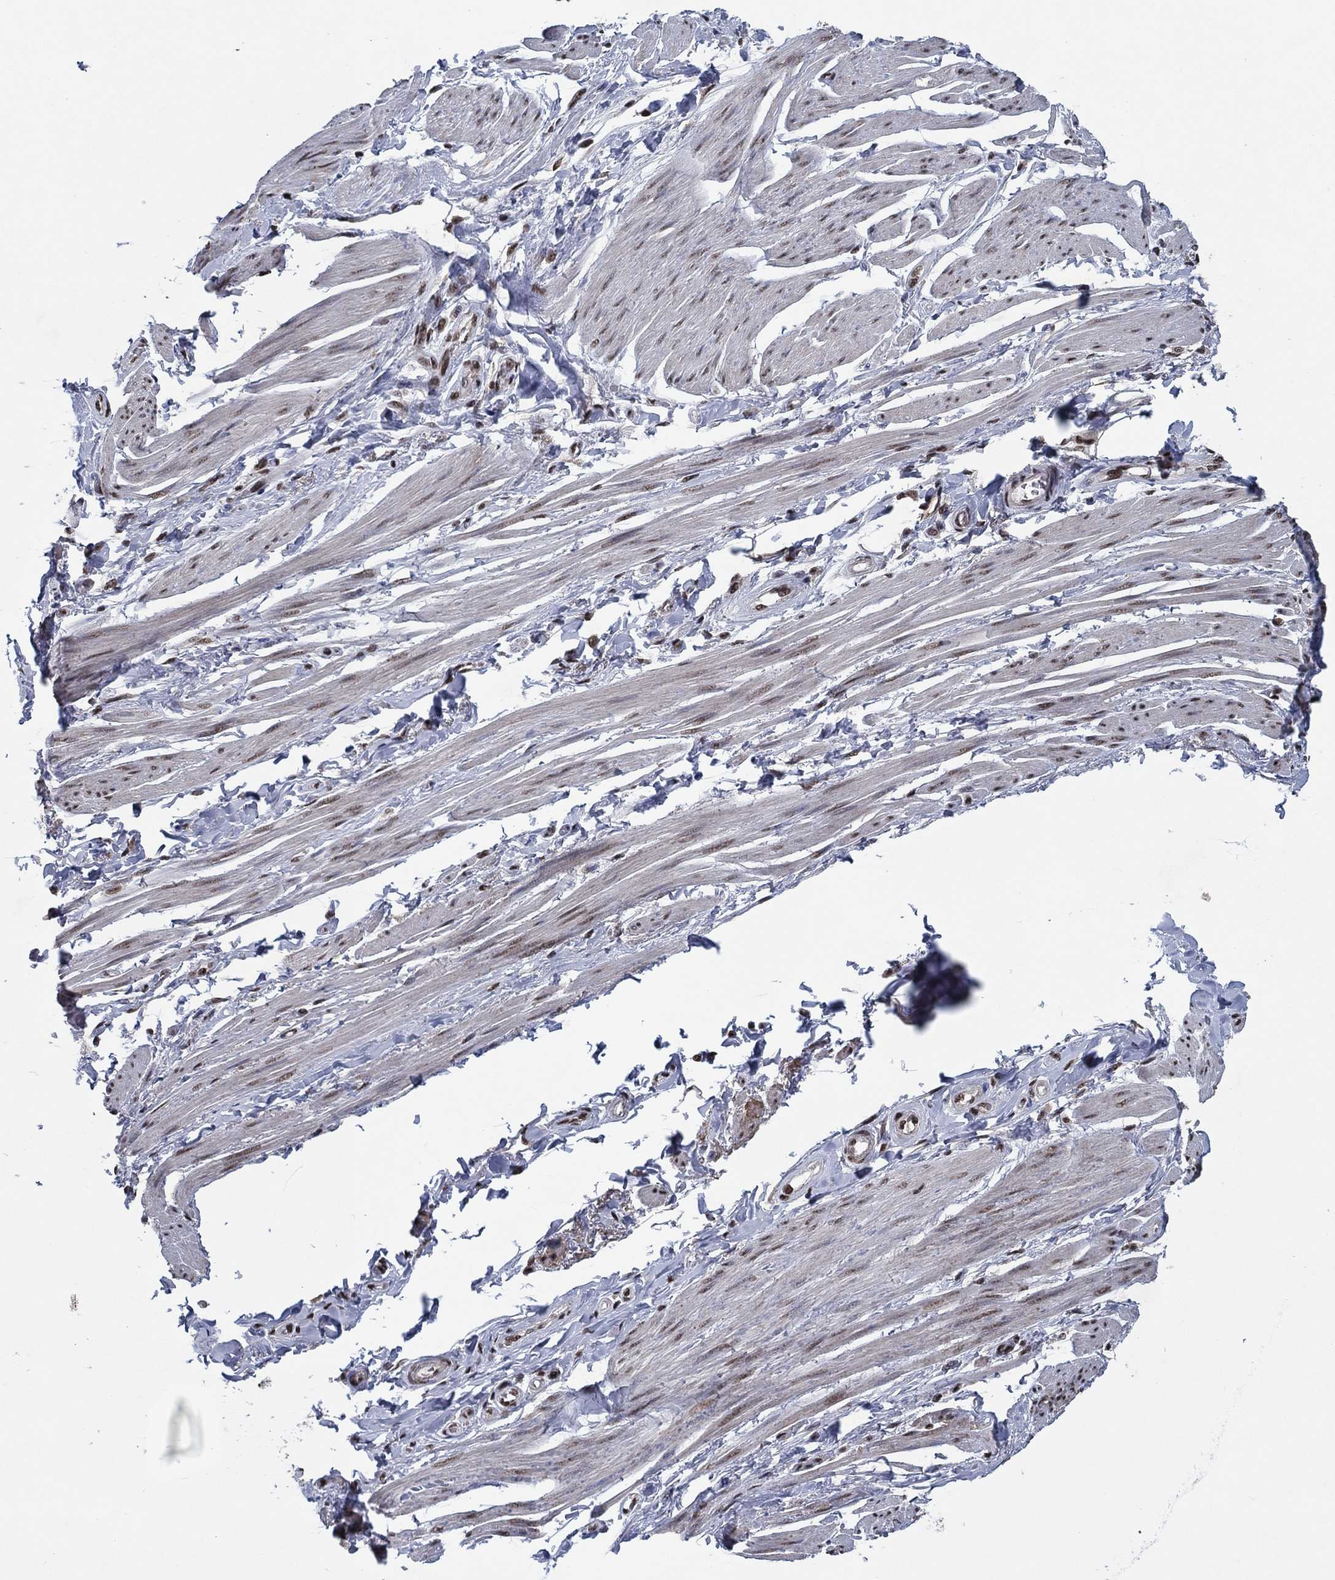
{"staining": {"intensity": "moderate", "quantity": "25%-75%", "location": "nuclear"}, "tissue": "soft tissue", "cell_type": "Fibroblasts", "image_type": "normal", "snomed": [{"axis": "morphology", "description": "Normal tissue, NOS"}, {"axis": "topography", "description": "Skeletal muscle"}, {"axis": "topography", "description": "Anal"}, {"axis": "topography", "description": "Peripheral nerve tissue"}], "caption": "The photomicrograph exhibits immunohistochemical staining of benign soft tissue. There is moderate nuclear expression is present in about 25%-75% of fibroblasts. (DAB IHC, brown staining for protein, blue staining for nuclei).", "gene": "ZBTB42", "patient": {"sex": "male", "age": 53}}